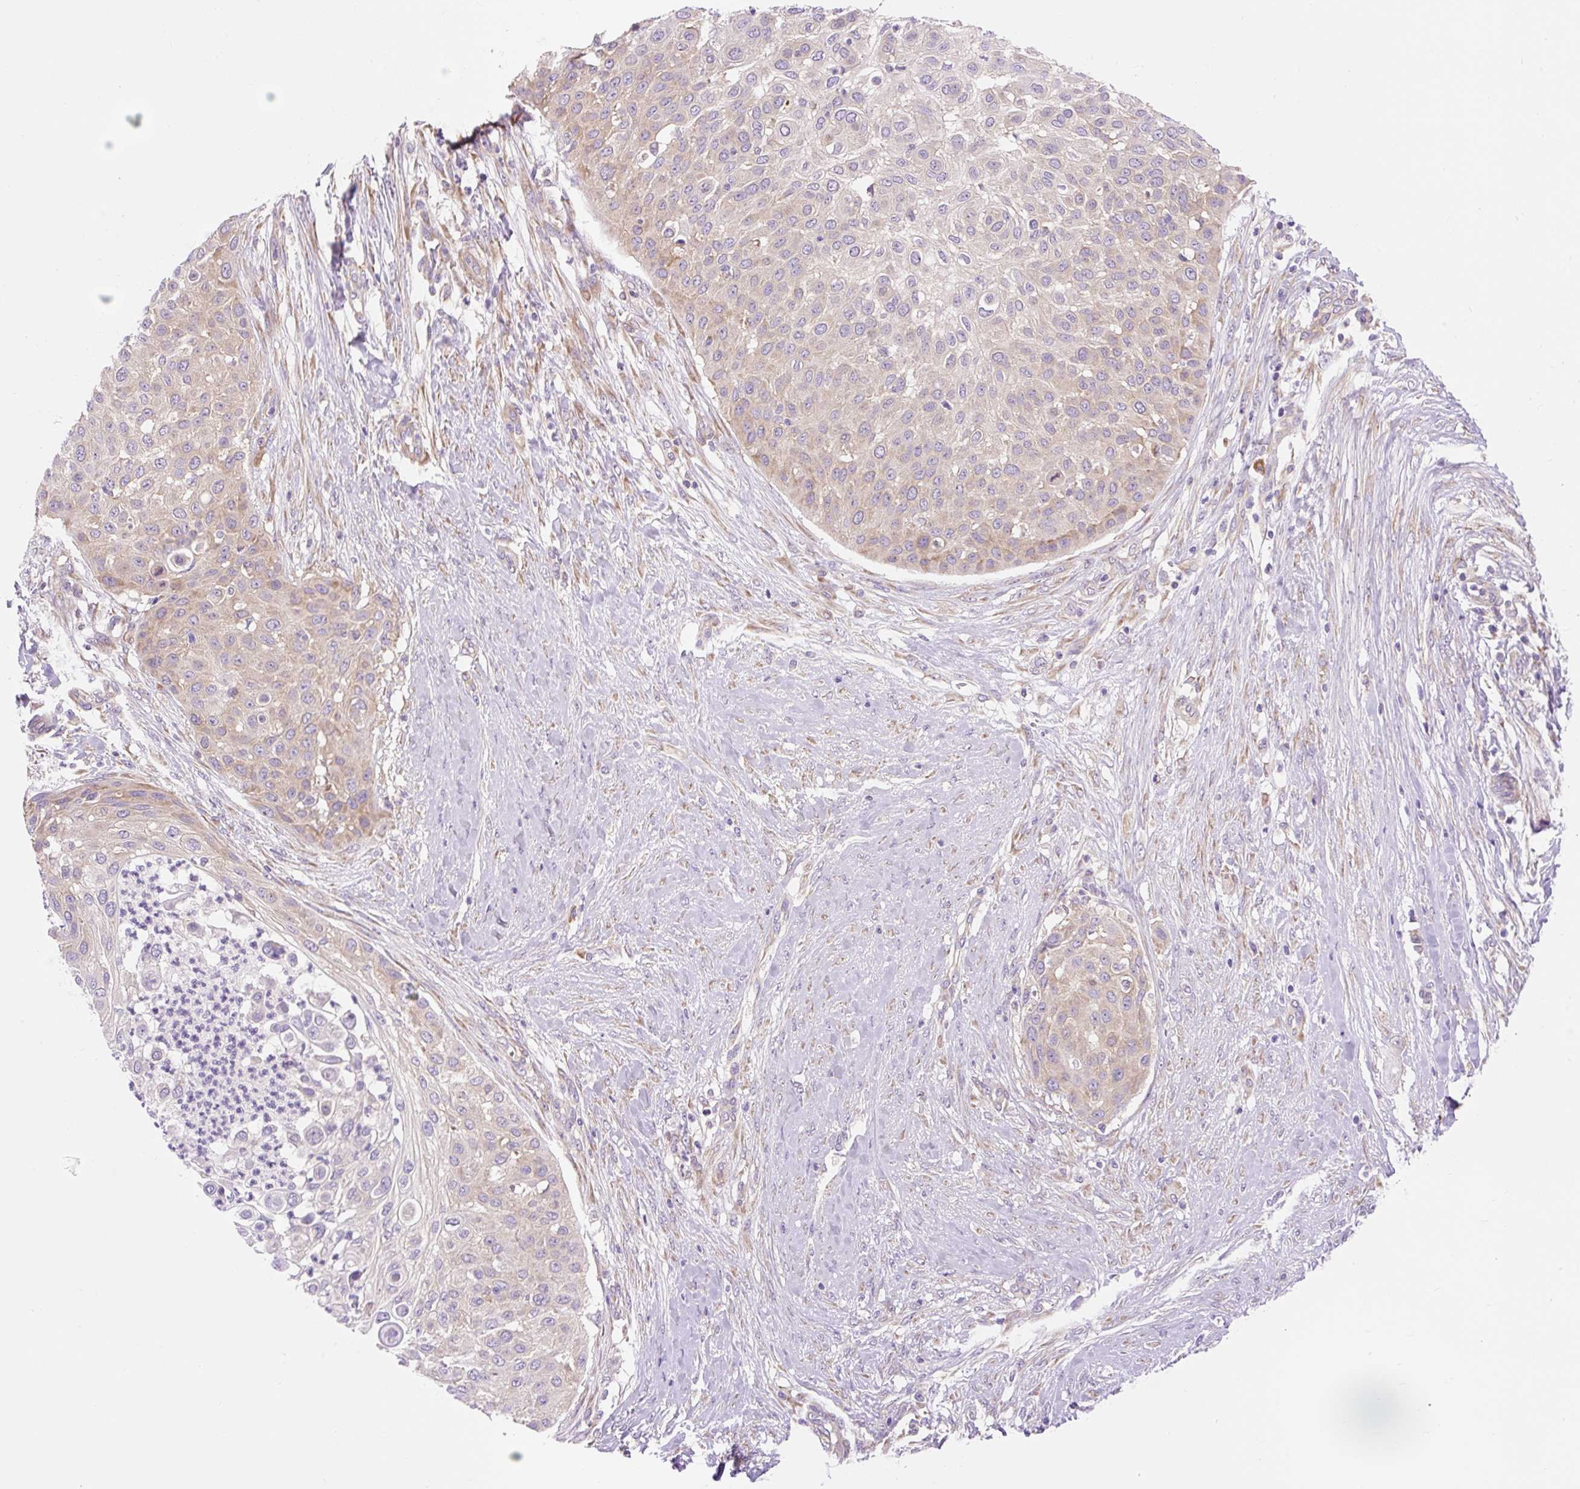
{"staining": {"intensity": "weak", "quantity": "25%-75%", "location": "cytoplasmic/membranous"}, "tissue": "skin cancer", "cell_type": "Tumor cells", "image_type": "cancer", "snomed": [{"axis": "morphology", "description": "Squamous cell carcinoma, NOS"}, {"axis": "topography", "description": "Skin"}], "caption": "Skin cancer (squamous cell carcinoma) stained for a protein (brown) reveals weak cytoplasmic/membranous positive expression in approximately 25%-75% of tumor cells.", "gene": "GPR45", "patient": {"sex": "female", "age": 87}}